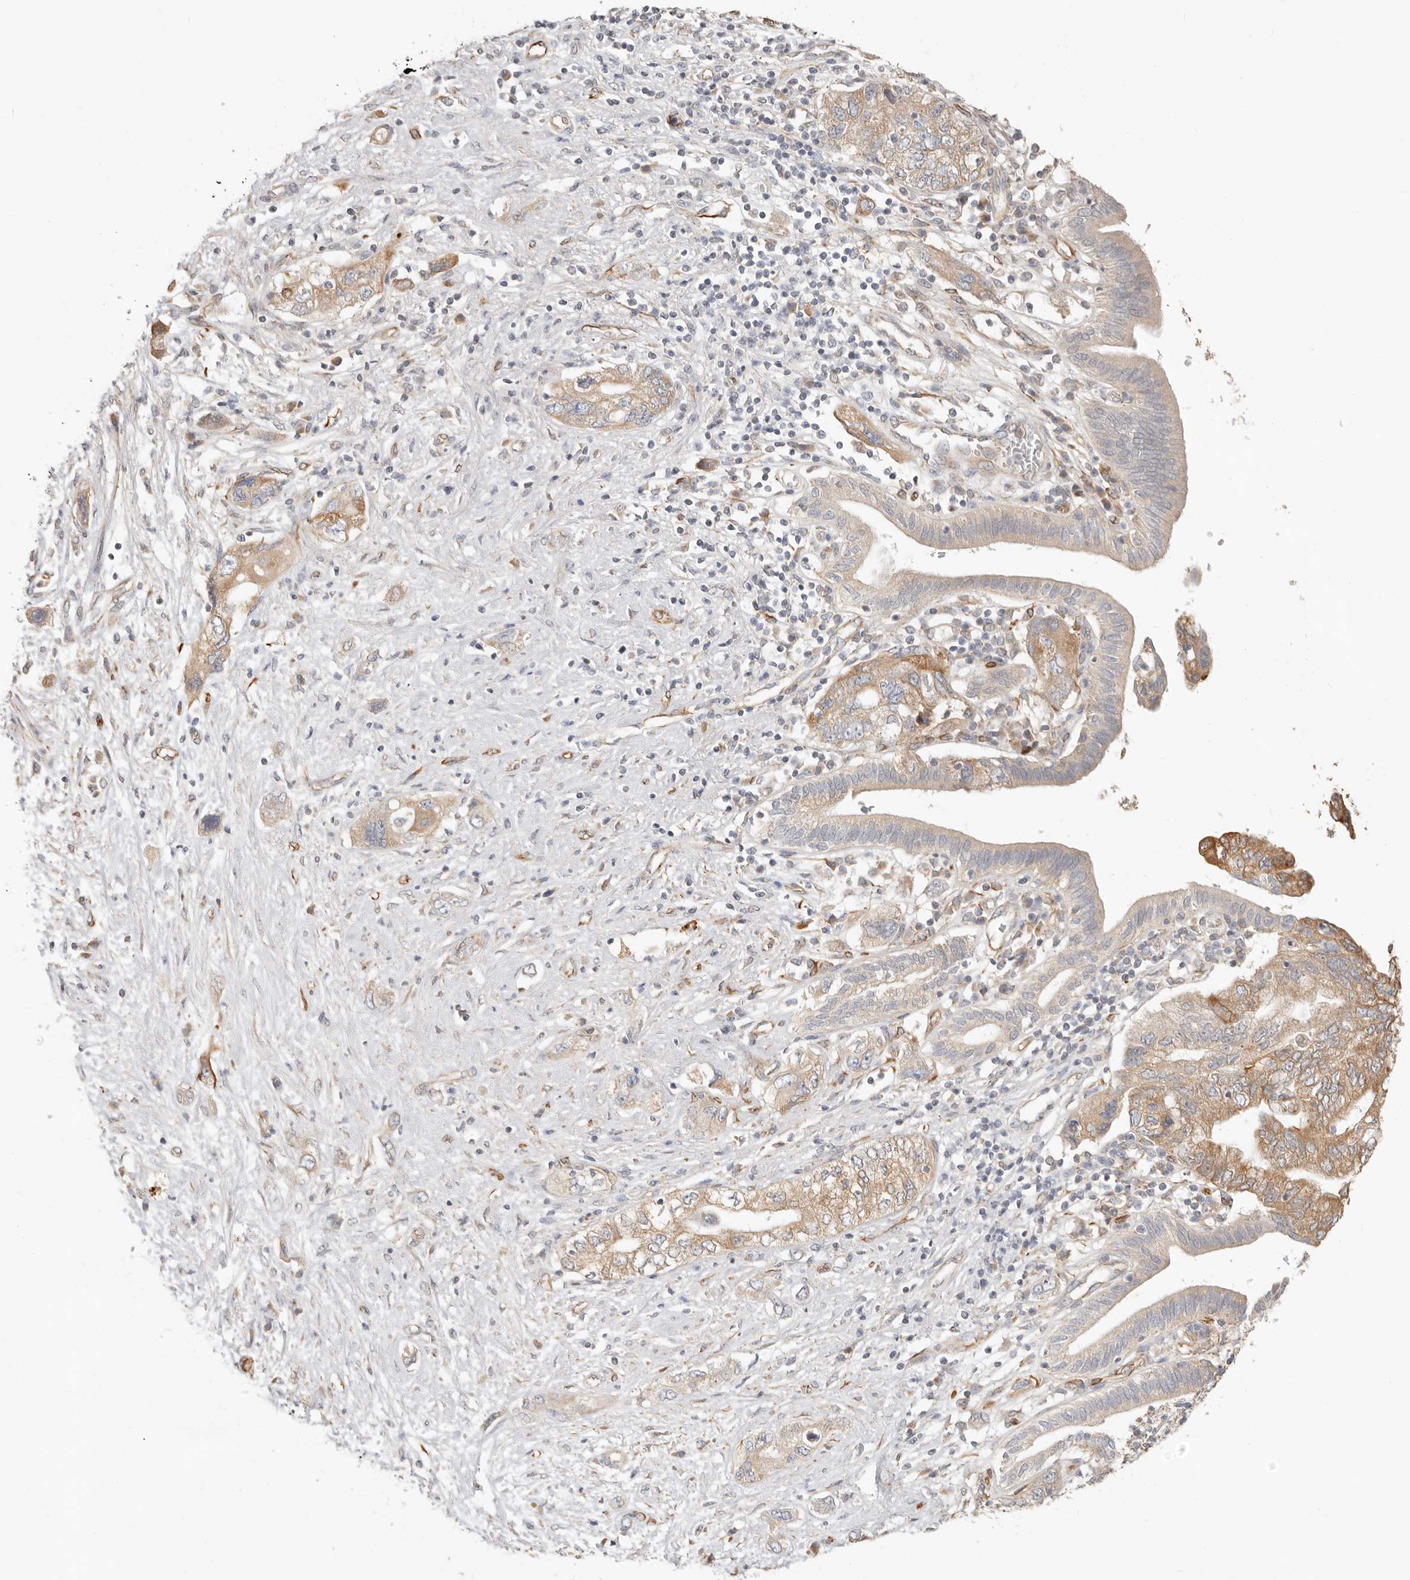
{"staining": {"intensity": "moderate", "quantity": "25%-75%", "location": "cytoplasmic/membranous"}, "tissue": "pancreatic cancer", "cell_type": "Tumor cells", "image_type": "cancer", "snomed": [{"axis": "morphology", "description": "Adenocarcinoma, NOS"}, {"axis": "topography", "description": "Pancreas"}], "caption": "Protein staining of pancreatic adenocarcinoma tissue demonstrates moderate cytoplasmic/membranous staining in approximately 25%-75% of tumor cells. (DAB IHC, brown staining for protein, blue staining for nuclei).", "gene": "SPRING1", "patient": {"sex": "female", "age": 73}}